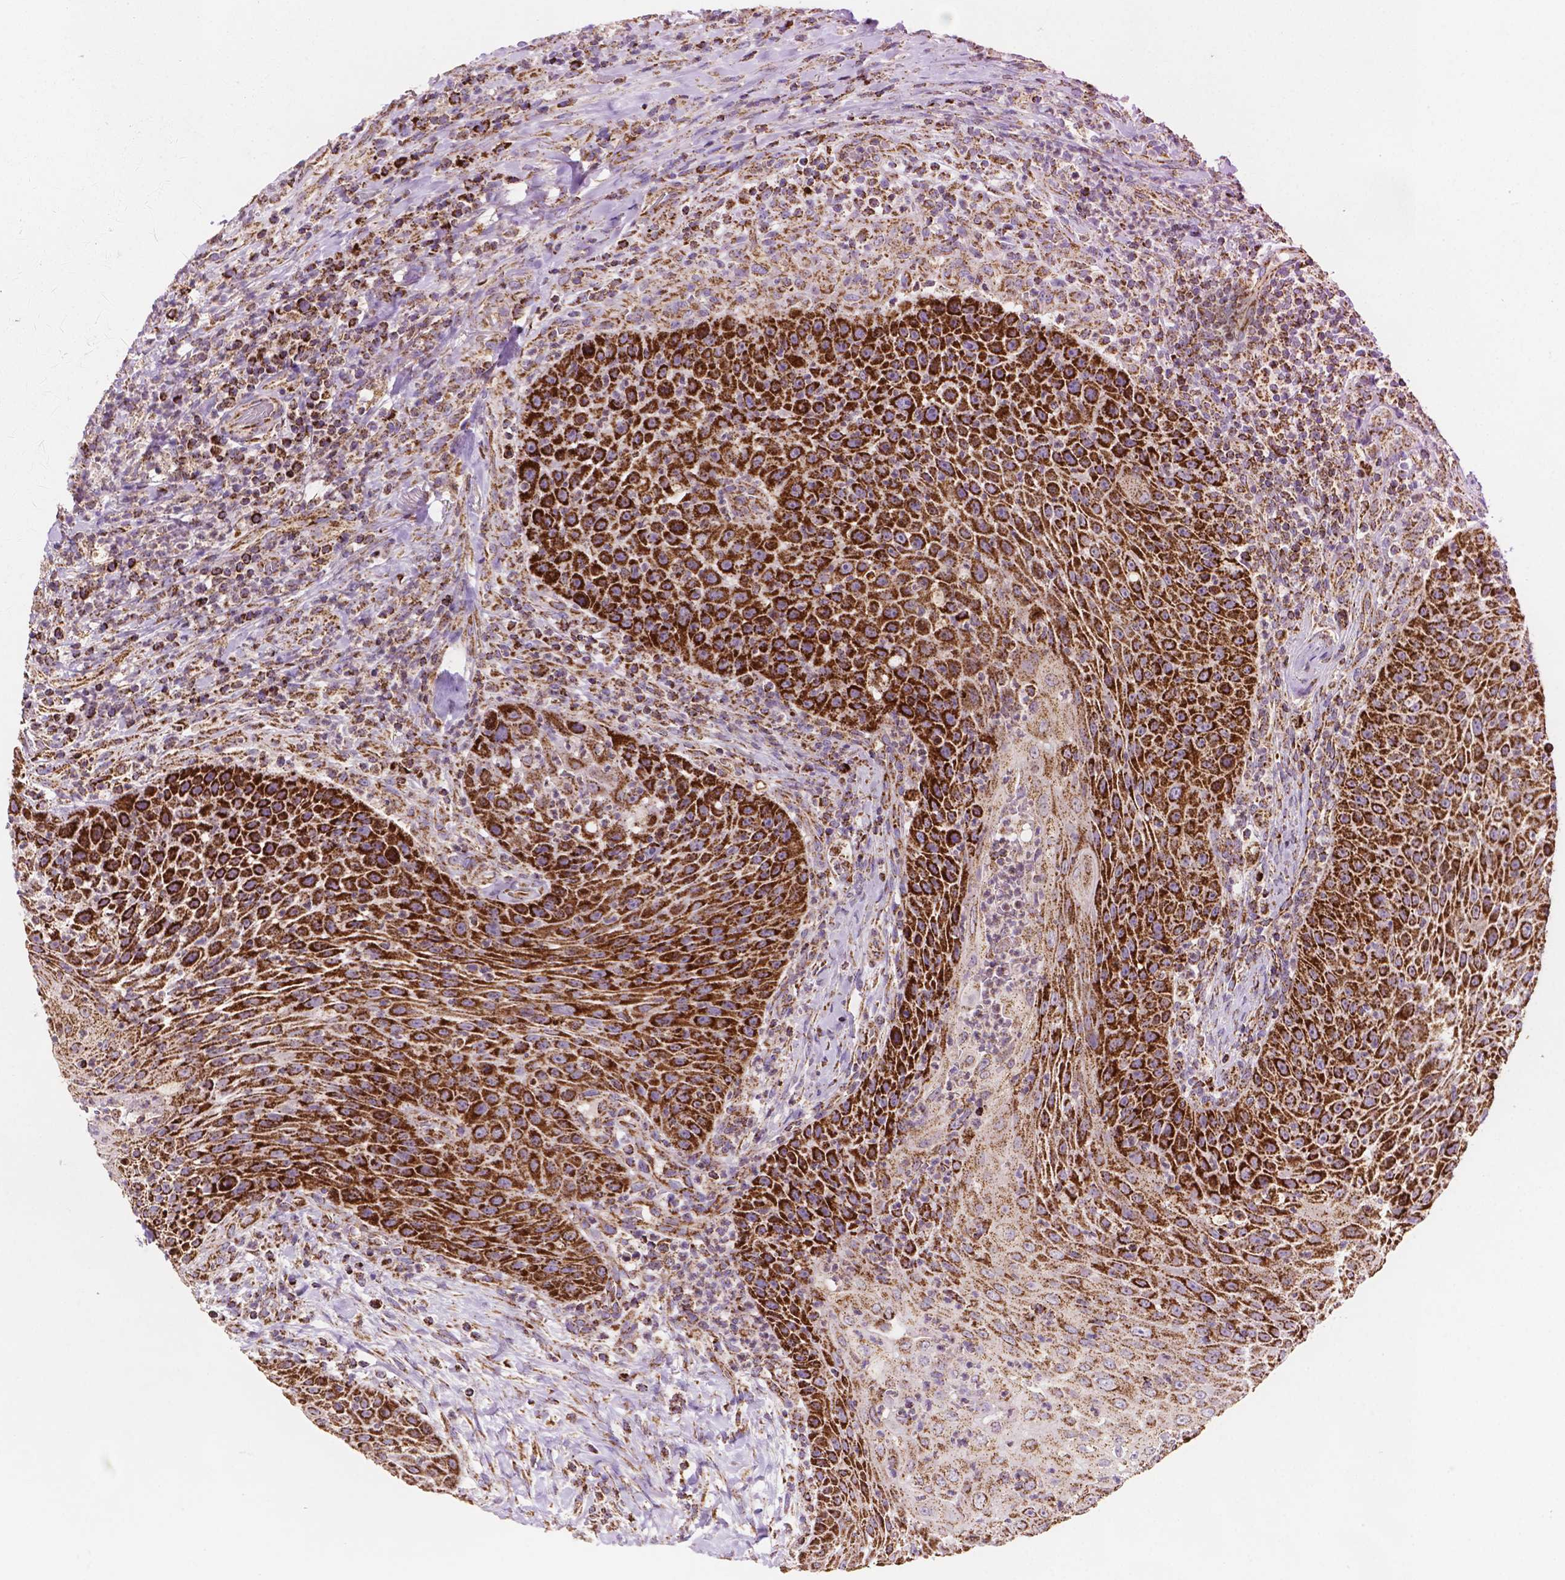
{"staining": {"intensity": "strong", "quantity": ">75%", "location": "cytoplasmic/membranous"}, "tissue": "head and neck cancer", "cell_type": "Tumor cells", "image_type": "cancer", "snomed": [{"axis": "morphology", "description": "Squamous cell carcinoma, NOS"}, {"axis": "topography", "description": "Head-Neck"}], "caption": "Immunohistochemical staining of head and neck cancer demonstrates high levels of strong cytoplasmic/membranous staining in about >75% of tumor cells.", "gene": "HSPD1", "patient": {"sex": "male", "age": 69}}